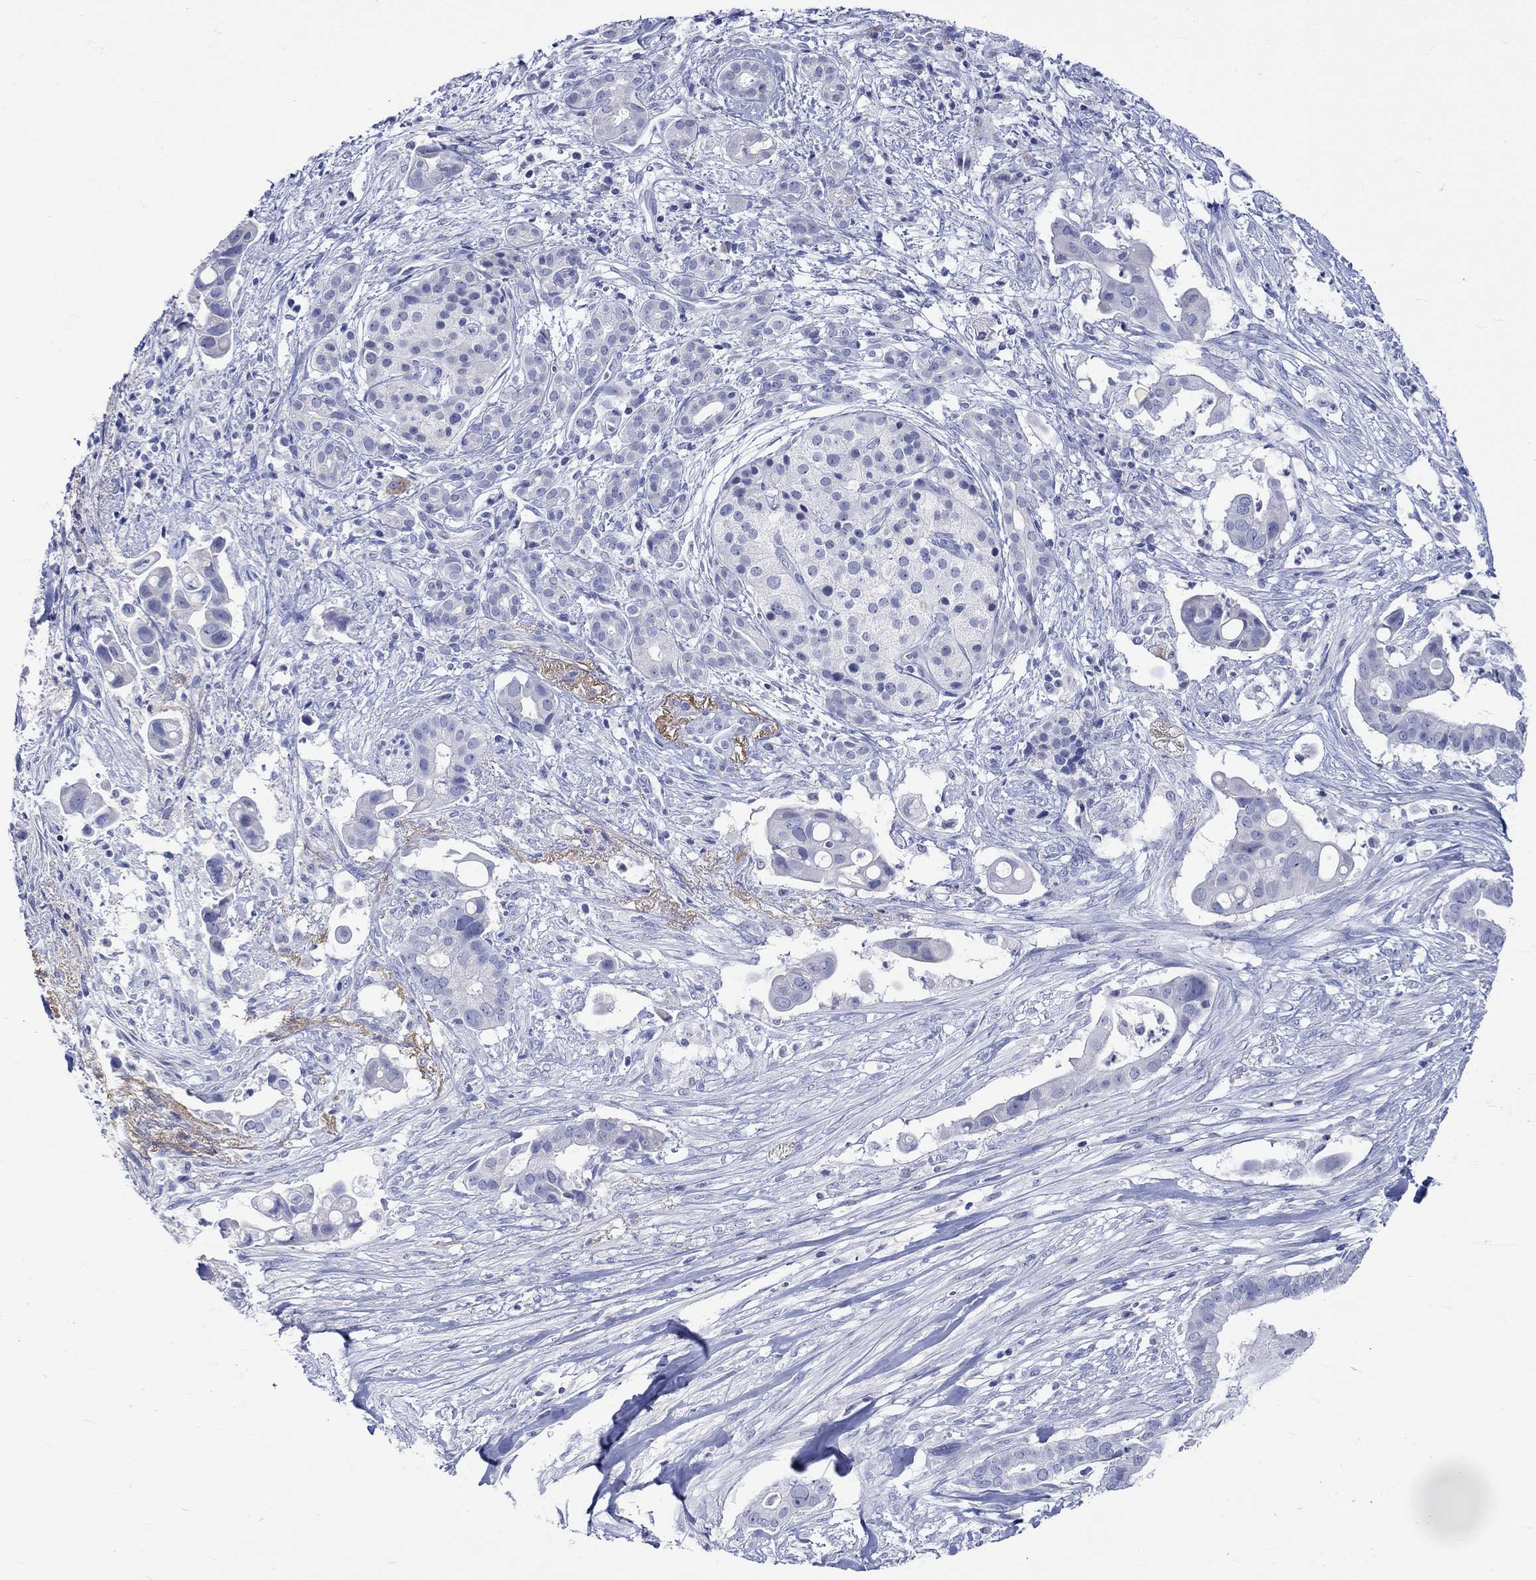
{"staining": {"intensity": "negative", "quantity": "none", "location": "none"}, "tissue": "pancreatic cancer", "cell_type": "Tumor cells", "image_type": "cancer", "snomed": [{"axis": "morphology", "description": "Adenocarcinoma, NOS"}, {"axis": "topography", "description": "Pancreas"}], "caption": "Pancreatic cancer (adenocarcinoma) was stained to show a protein in brown. There is no significant positivity in tumor cells.", "gene": "KLHL35", "patient": {"sex": "male", "age": 61}}